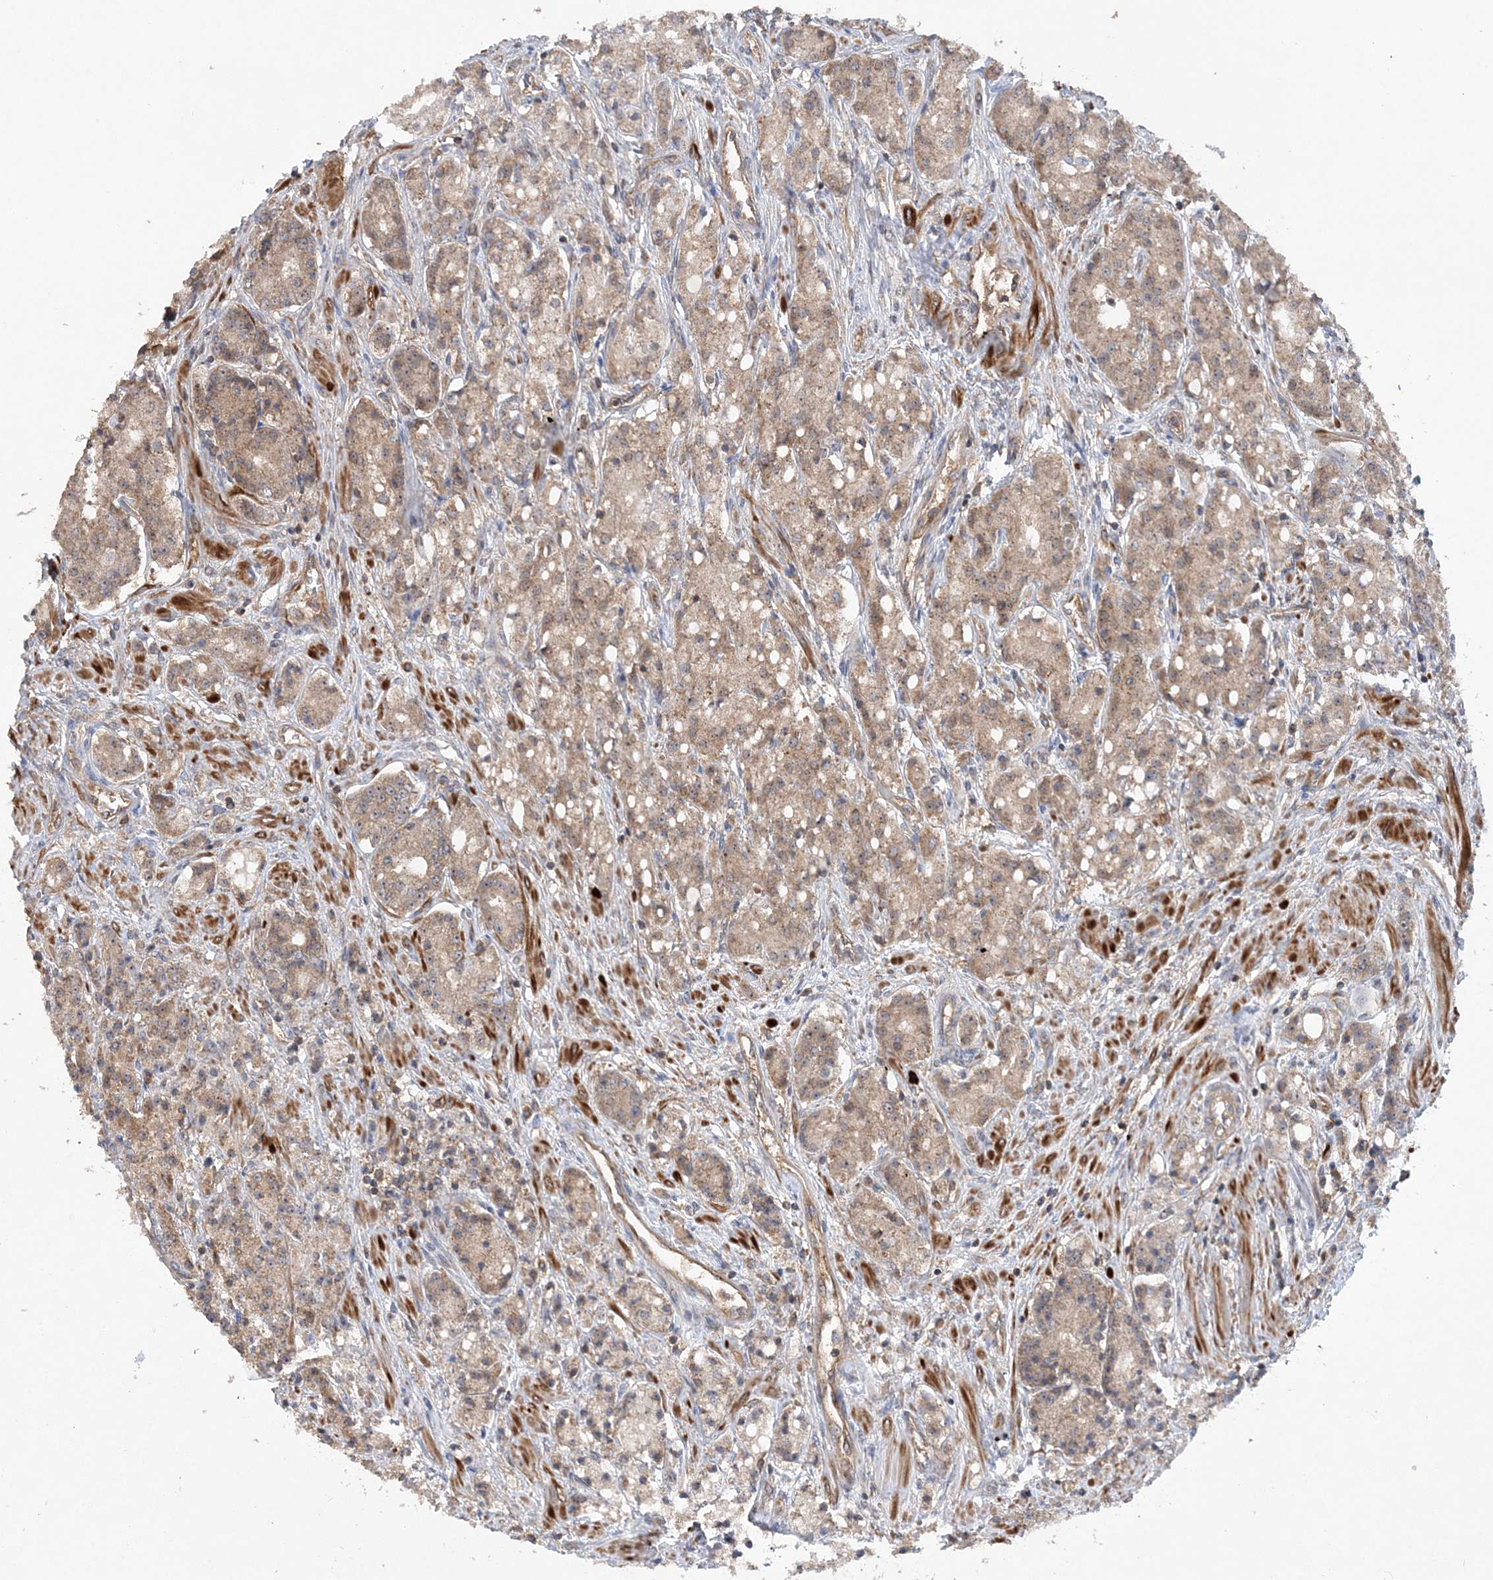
{"staining": {"intensity": "weak", "quantity": ">75%", "location": "cytoplasmic/membranous"}, "tissue": "prostate cancer", "cell_type": "Tumor cells", "image_type": "cancer", "snomed": [{"axis": "morphology", "description": "Adenocarcinoma, High grade"}, {"axis": "topography", "description": "Prostate"}], "caption": "Immunohistochemistry of human prostate high-grade adenocarcinoma demonstrates low levels of weak cytoplasmic/membranous positivity in approximately >75% of tumor cells.", "gene": "ACAP2", "patient": {"sex": "male", "age": 60}}